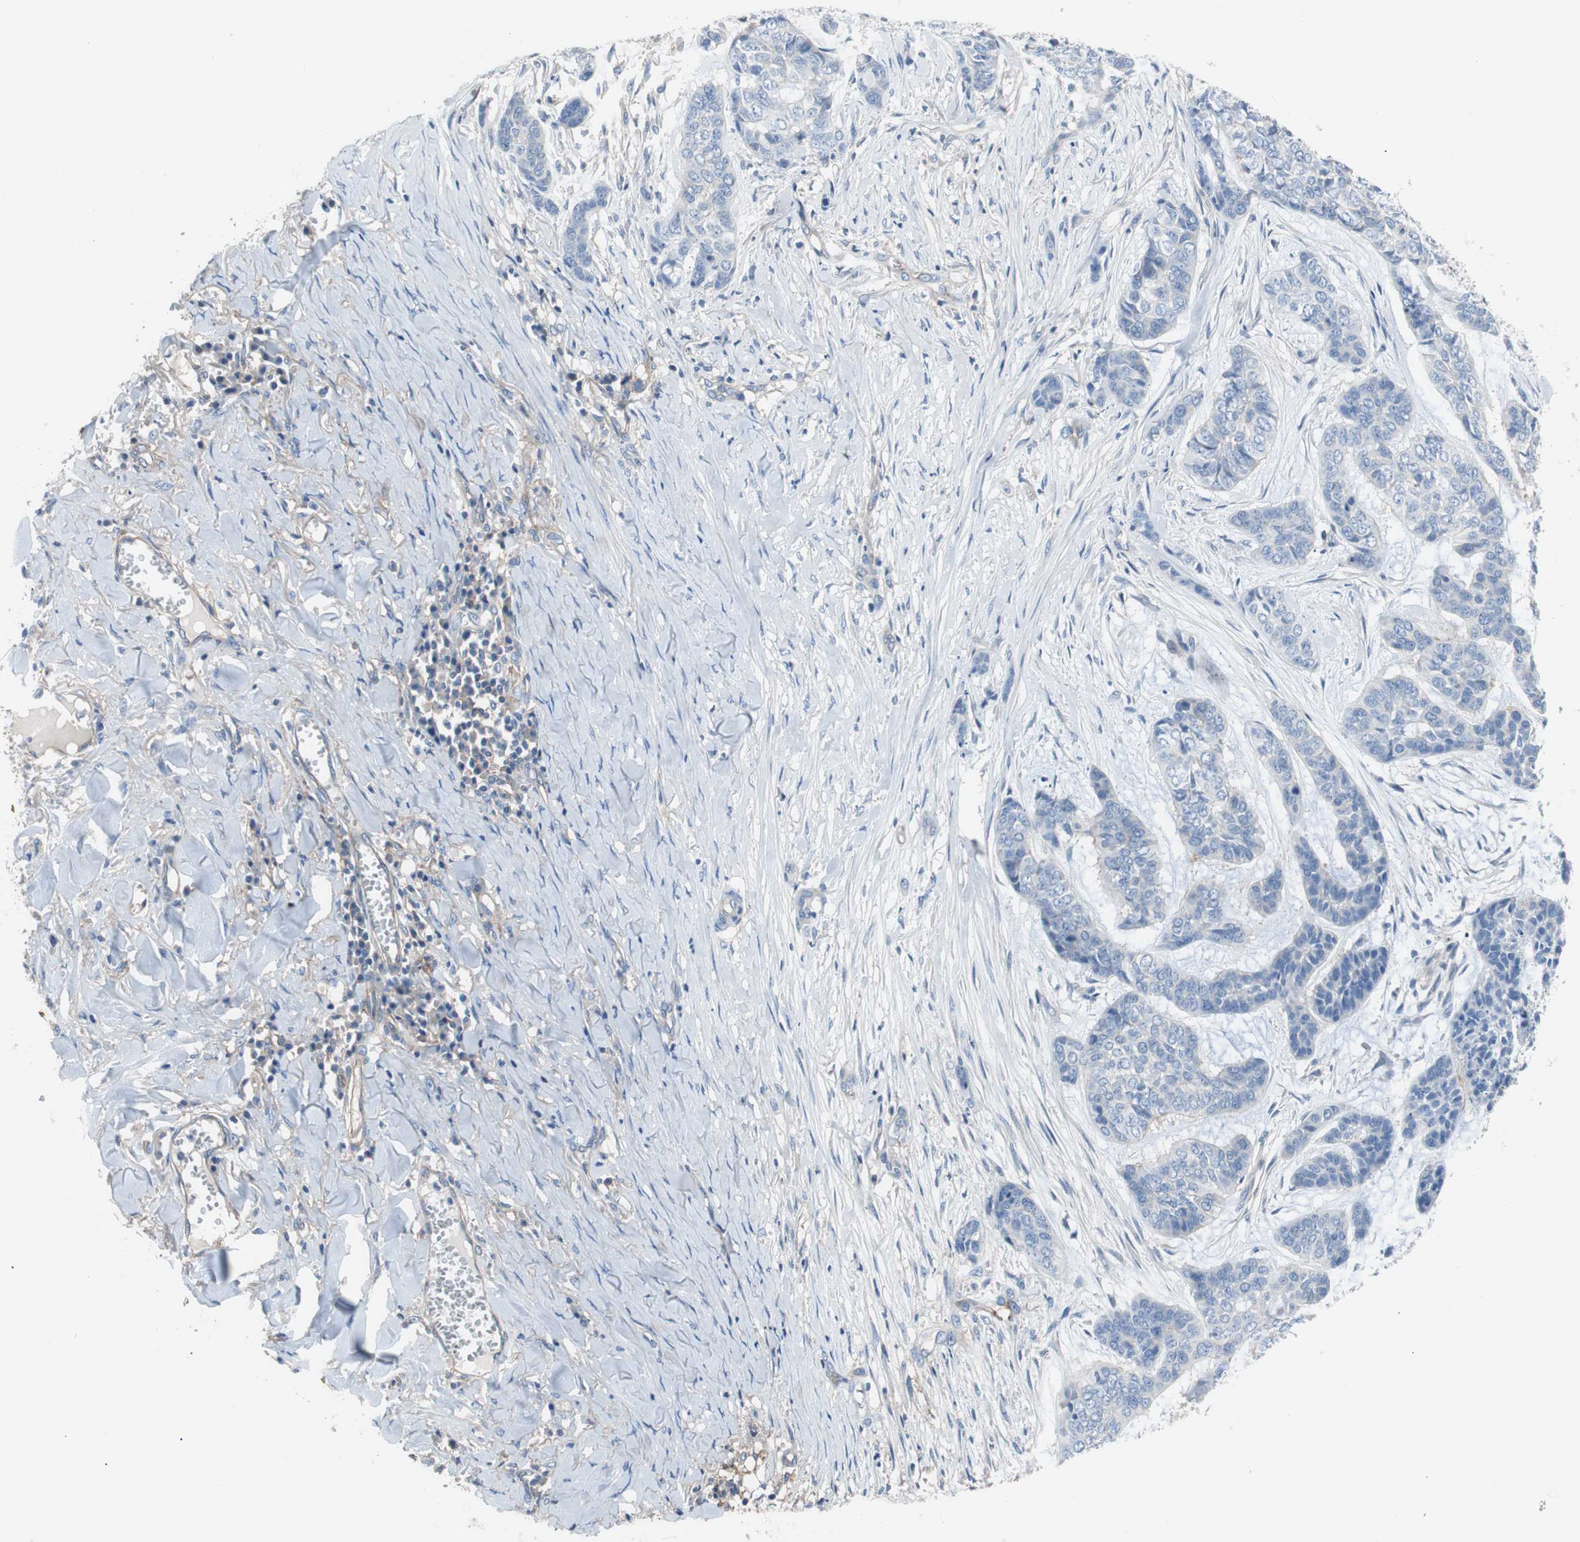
{"staining": {"intensity": "negative", "quantity": "none", "location": "none"}, "tissue": "skin cancer", "cell_type": "Tumor cells", "image_type": "cancer", "snomed": [{"axis": "morphology", "description": "Basal cell carcinoma"}, {"axis": "topography", "description": "Skin"}], "caption": "Tumor cells are negative for protein expression in human skin cancer (basal cell carcinoma).", "gene": "CD81", "patient": {"sex": "female", "age": 64}}